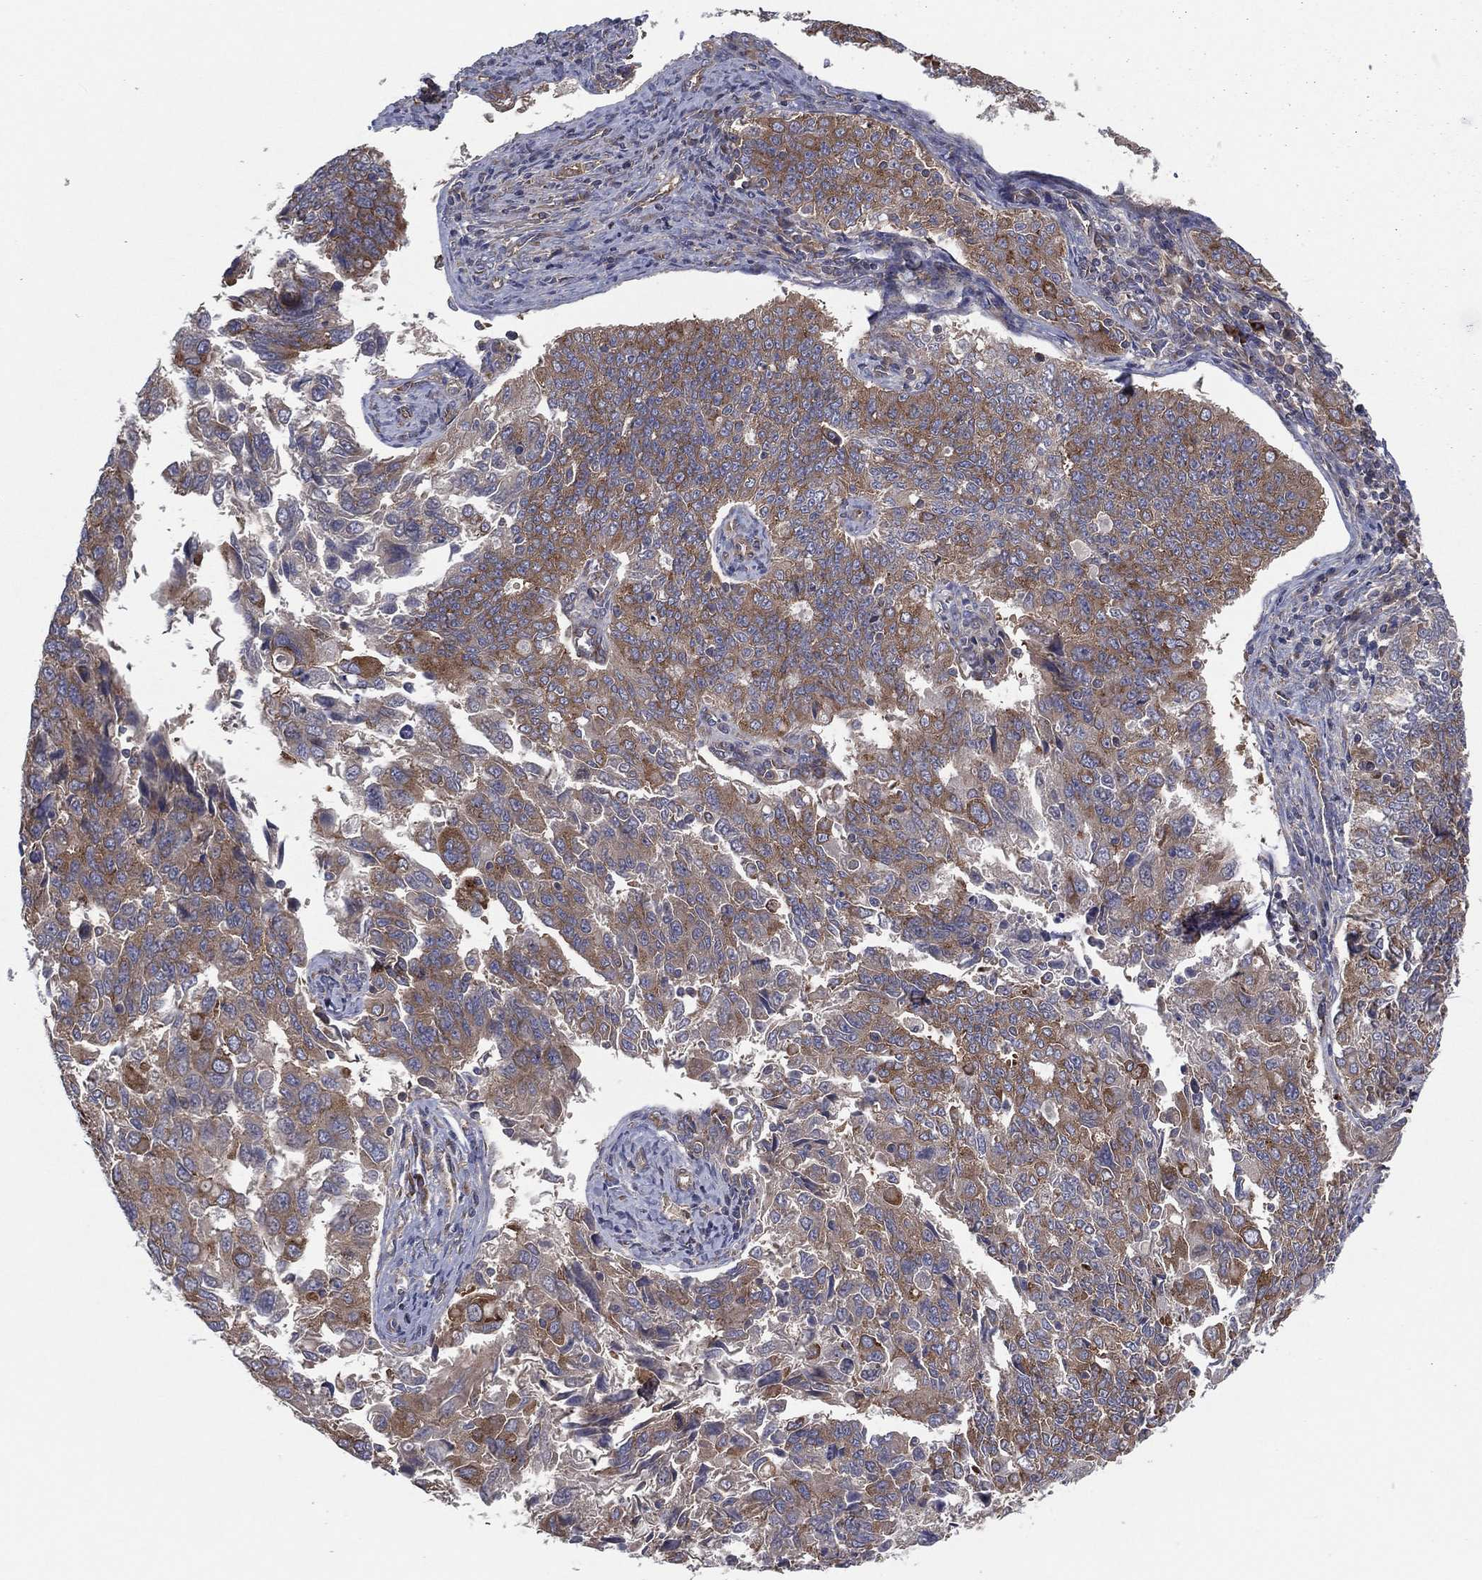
{"staining": {"intensity": "moderate", "quantity": "25%-75%", "location": "cytoplasmic/membranous"}, "tissue": "endometrial cancer", "cell_type": "Tumor cells", "image_type": "cancer", "snomed": [{"axis": "morphology", "description": "Adenocarcinoma, NOS"}, {"axis": "topography", "description": "Endometrium"}], "caption": "Endometrial cancer (adenocarcinoma) stained with DAB (3,3'-diaminobenzidine) immunohistochemistry (IHC) demonstrates medium levels of moderate cytoplasmic/membranous staining in approximately 25%-75% of tumor cells. (DAB (3,3'-diaminobenzidine) IHC with brightfield microscopy, high magnification).", "gene": "EIF2B5", "patient": {"sex": "female", "age": 43}}